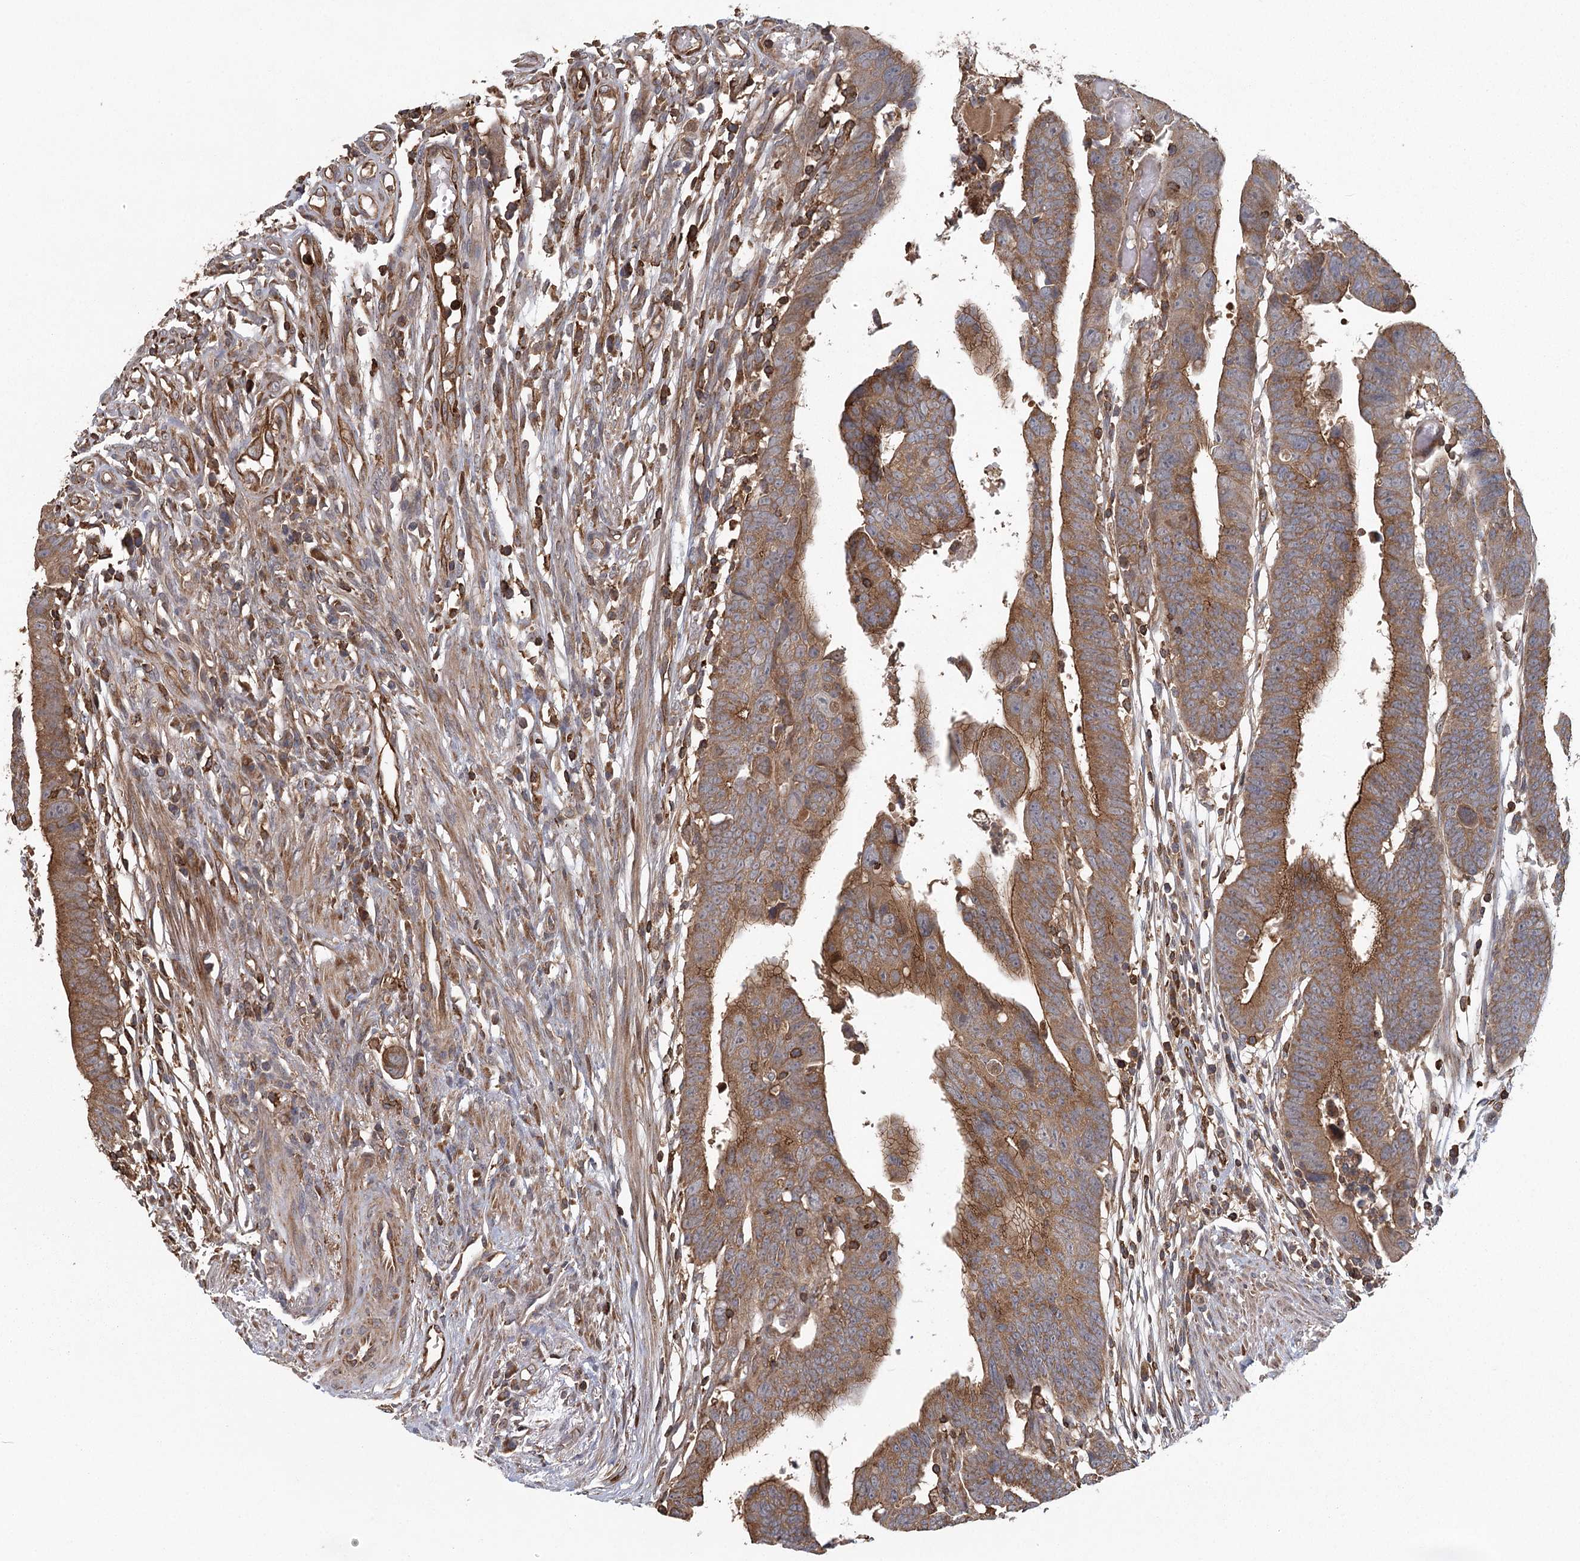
{"staining": {"intensity": "moderate", "quantity": ">75%", "location": "cytoplasmic/membranous"}, "tissue": "colorectal cancer", "cell_type": "Tumor cells", "image_type": "cancer", "snomed": [{"axis": "morphology", "description": "Adenocarcinoma, NOS"}, {"axis": "topography", "description": "Rectum"}], "caption": "Immunohistochemical staining of colorectal cancer displays moderate cytoplasmic/membranous protein positivity in approximately >75% of tumor cells.", "gene": "PLEKHA7", "patient": {"sex": "female", "age": 65}}